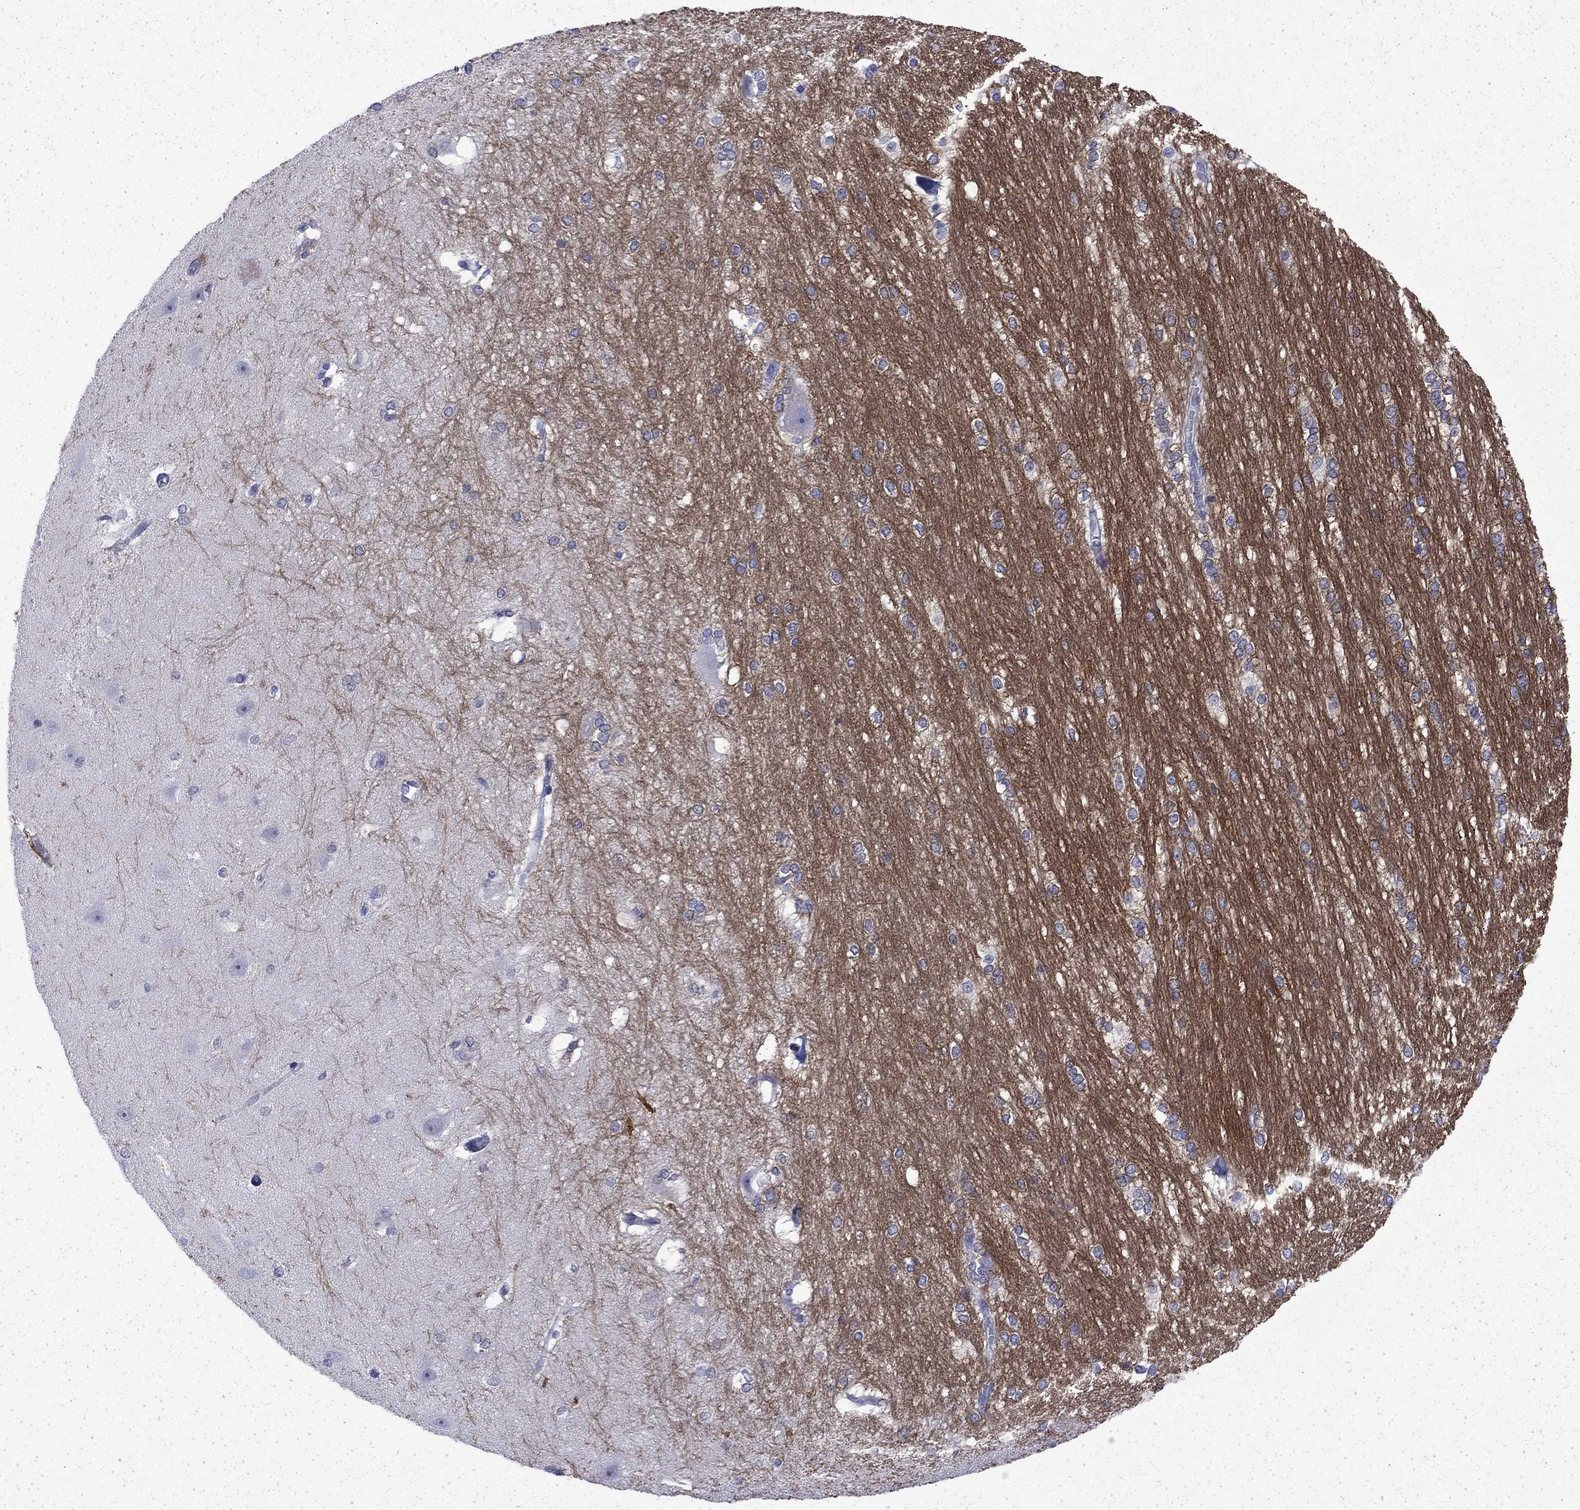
{"staining": {"intensity": "negative", "quantity": "none", "location": "none"}, "tissue": "hippocampus", "cell_type": "Glial cells", "image_type": "normal", "snomed": [{"axis": "morphology", "description": "Normal tissue, NOS"}, {"axis": "topography", "description": "Cerebral cortex"}, {"axis": "topography", "description": "Hippocampus"}], "caption": "Immunohistochemistry photomicrograph of unremarkable hippocampus stained for a protein (brown), which reveals no positivity in glial cells. Brightfield microscopy of immunohistochemistry stained with DAB (3,3'-diaminobenzidine) (brown) and hematoxylin (blue), captured at high magnification.", "gene": "ENPP6", "patient": {"sex": "female", "age": 19}}